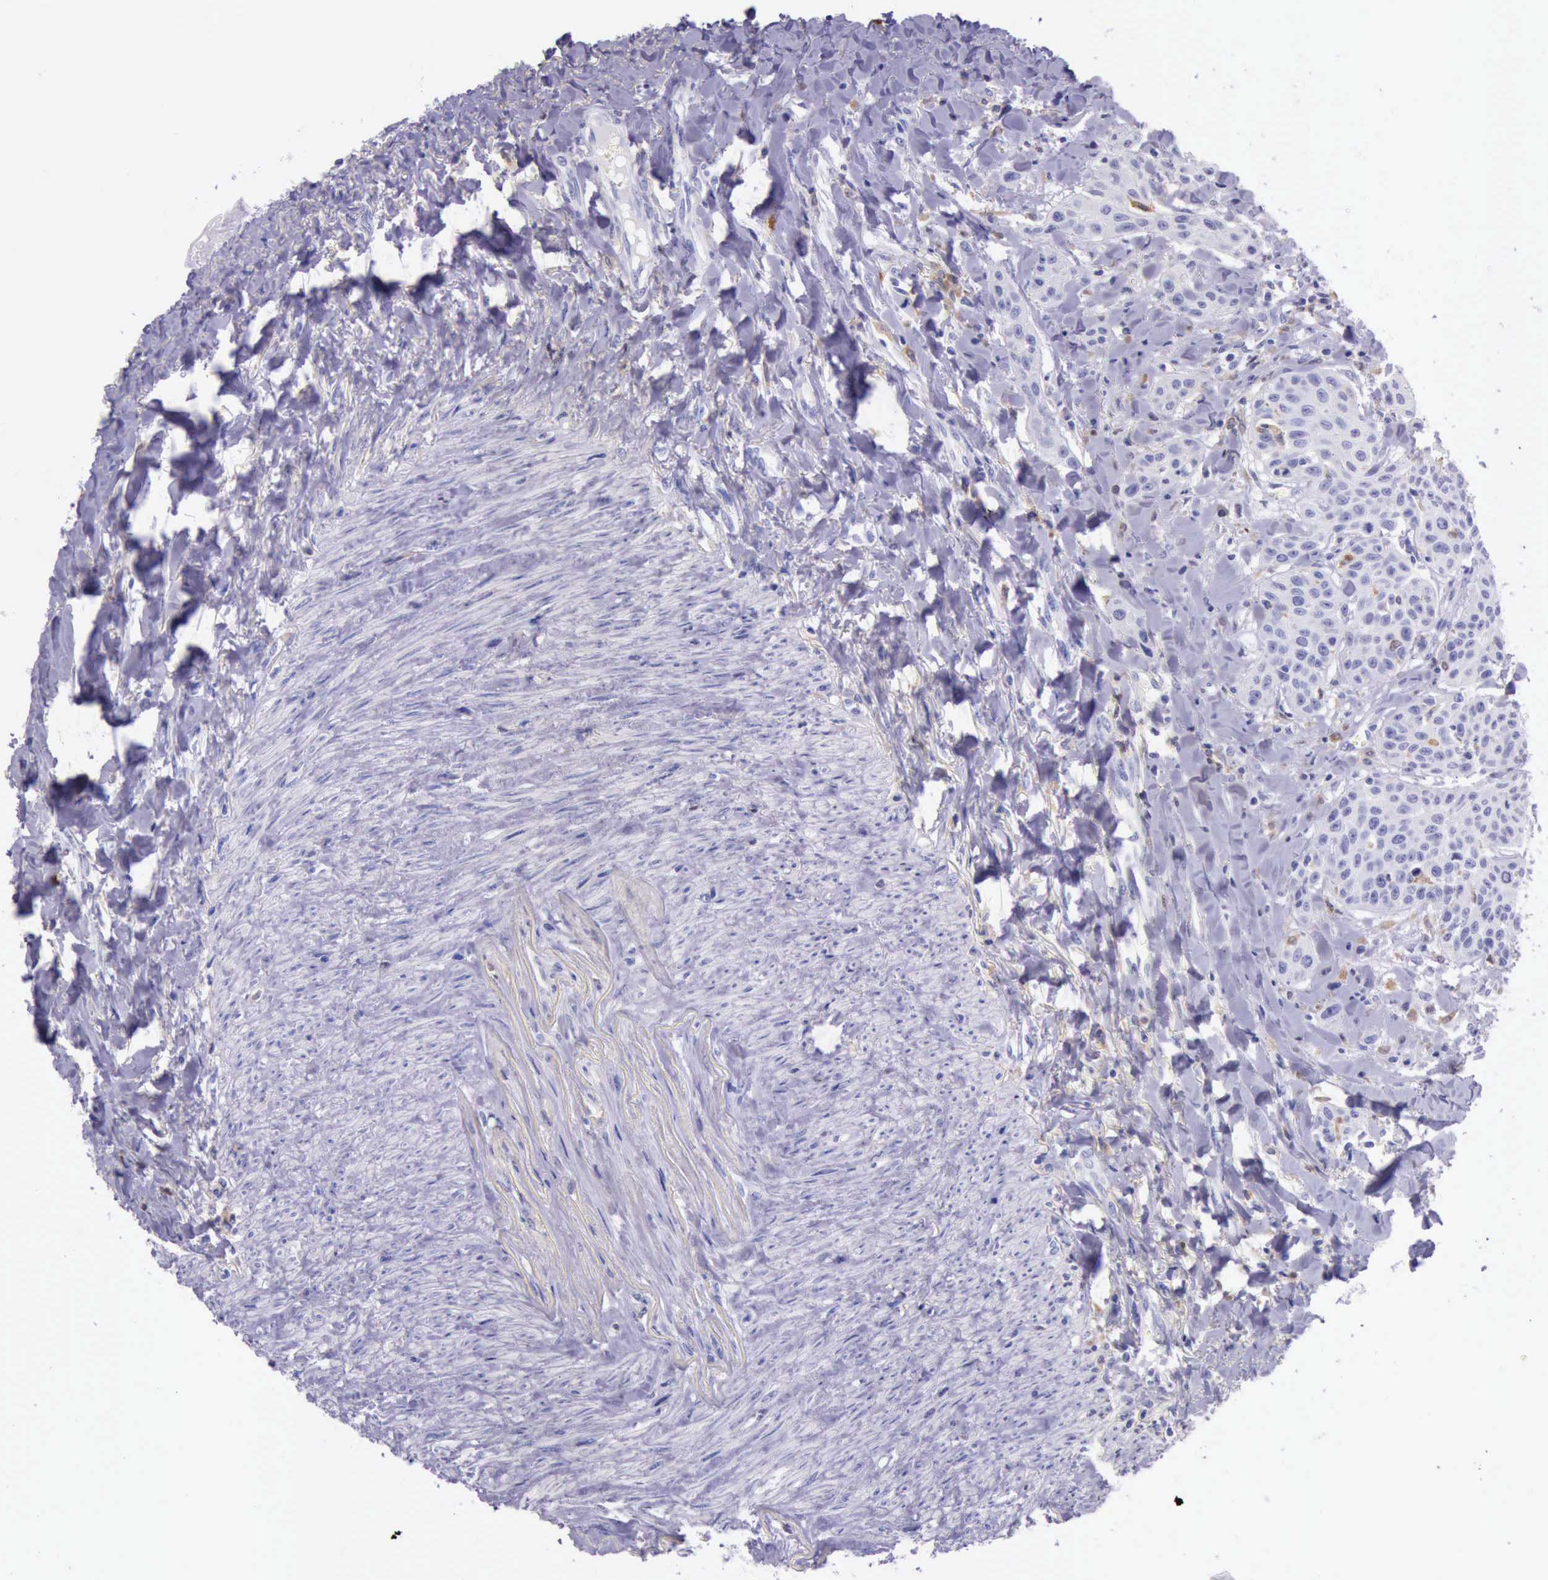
{"staining": {"intensity": "negative", "quantity": "none", "location": "none"}, "tissue": "head and neck cancer", "cell_type": "Tumor cells", "image_type": "cancer", "snomed": [{"axis": "morphology", "description": "Squamous cell carcinoma, NOS"}, {"axis": "morphology", "description": "Squamous cell carcinoma, metastatic, NOS"}, {"axis": "topography", "description": "Lymph node"}, {"axis": "topography", "description": "Salivary gland"}, {"axis": "topography", "description": "Head-Neck"}], "caption": "High magnification brightfield microscopy of squamous cell carcinoma (head and neck) stained with DAB (brown) and counterstained with hematoxylin (blue): tumor cells show no significant positivity.", "gene": "BTK", "patient": {"sex": "female", "age": 74}}